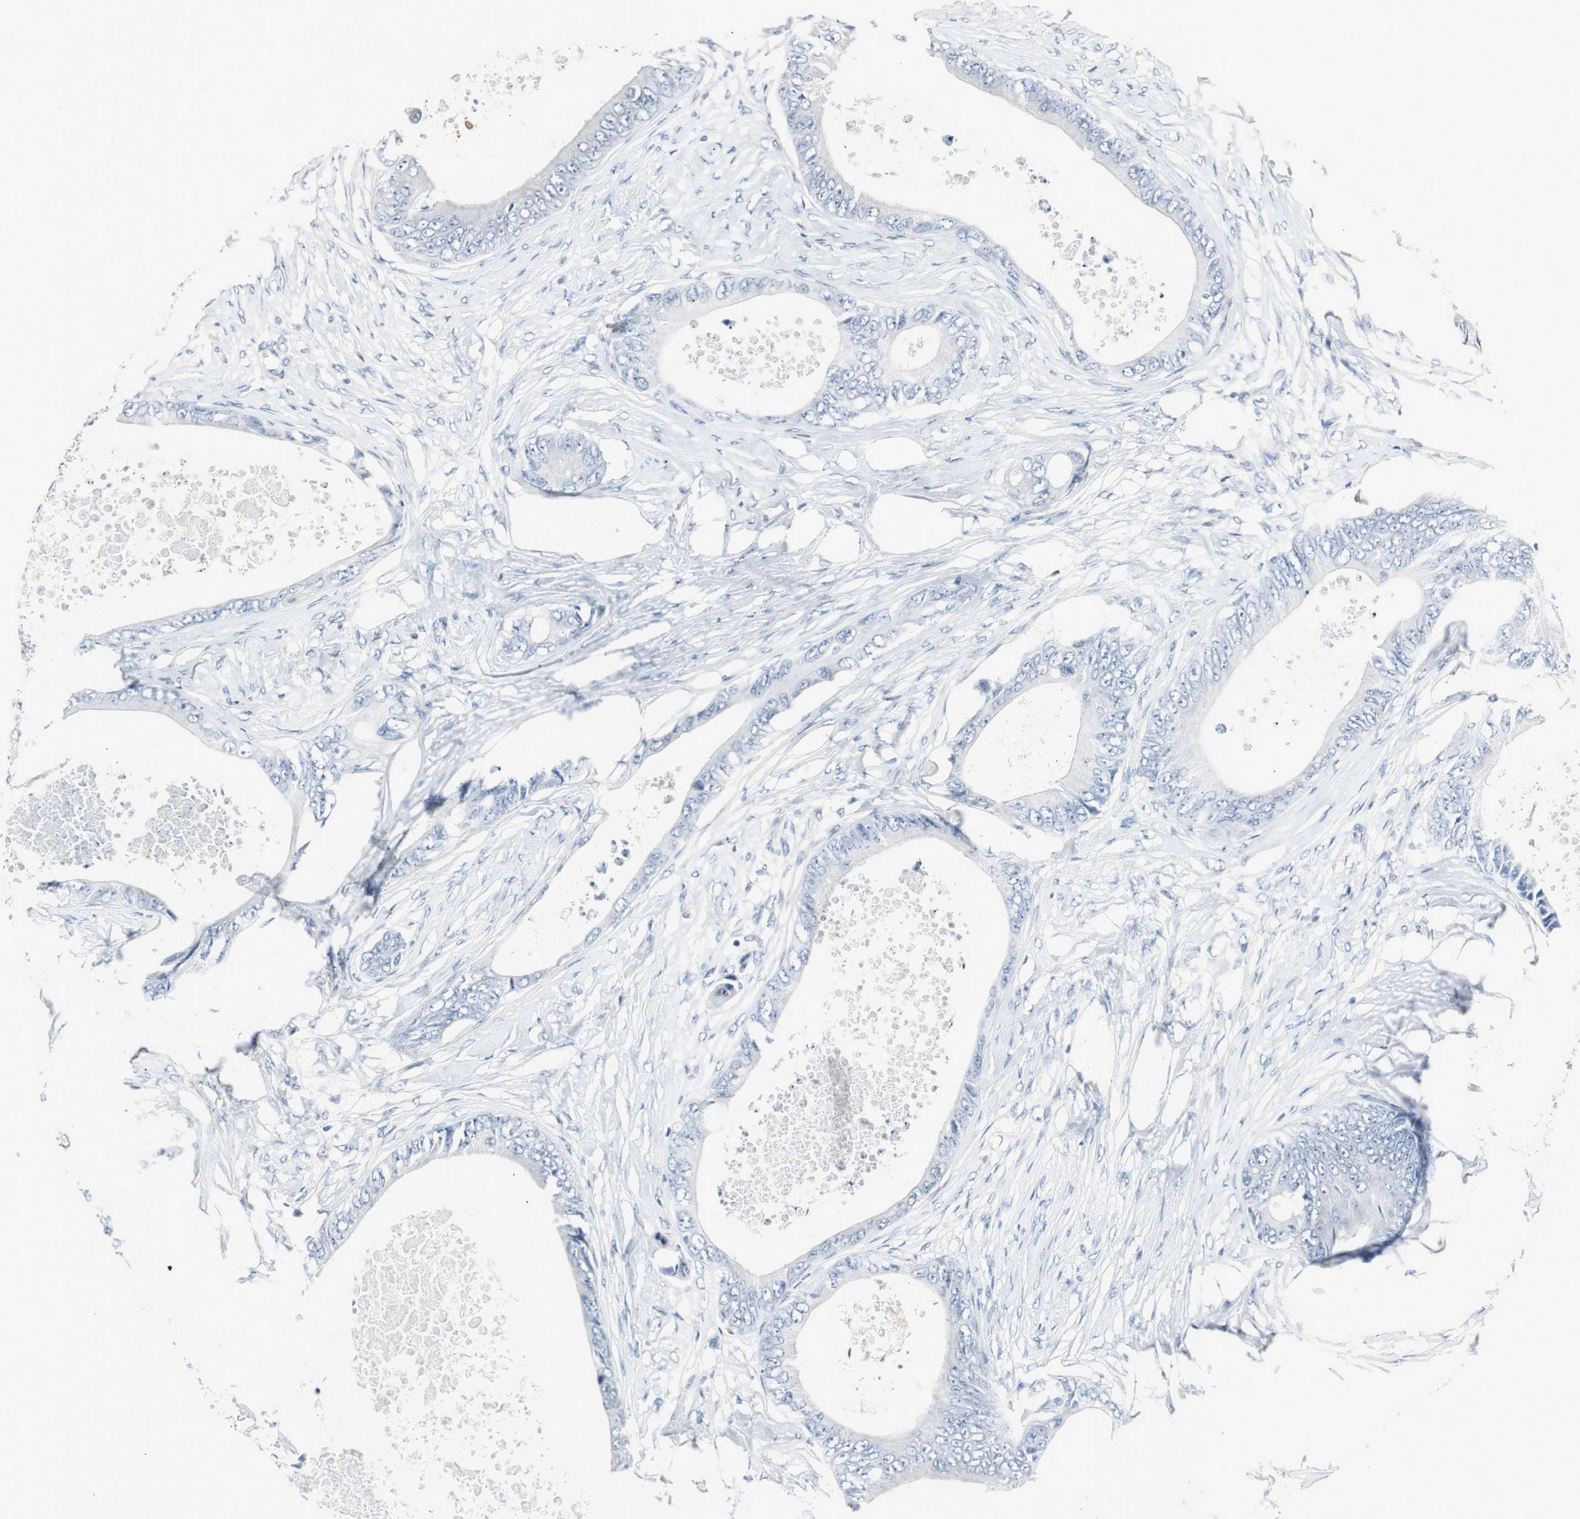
{"staining": {"intensity": "negative", "quantity": "none", "location": "none"}, "tissue": "colorectal cancer", "cell_type": "Tumor cells", "image_type": "cancer", "snomed": [{"axis": "morphology", "description": "Normal tissue, NOS"}, {"axis": "morphology", "description": "Adenocarcinoma, NOS"}, {"axis": "topography", "description": "Rectum"}, {"axis": "topography", "description": "Peripheral nerve tissue"}], "caption": "Immunohistochemical staining of adenocarcinoma (colorectal) reveals no significant expression in tumor cells.", "gene": "SOX30", "patient": {"sex": "female", "age": 77}}